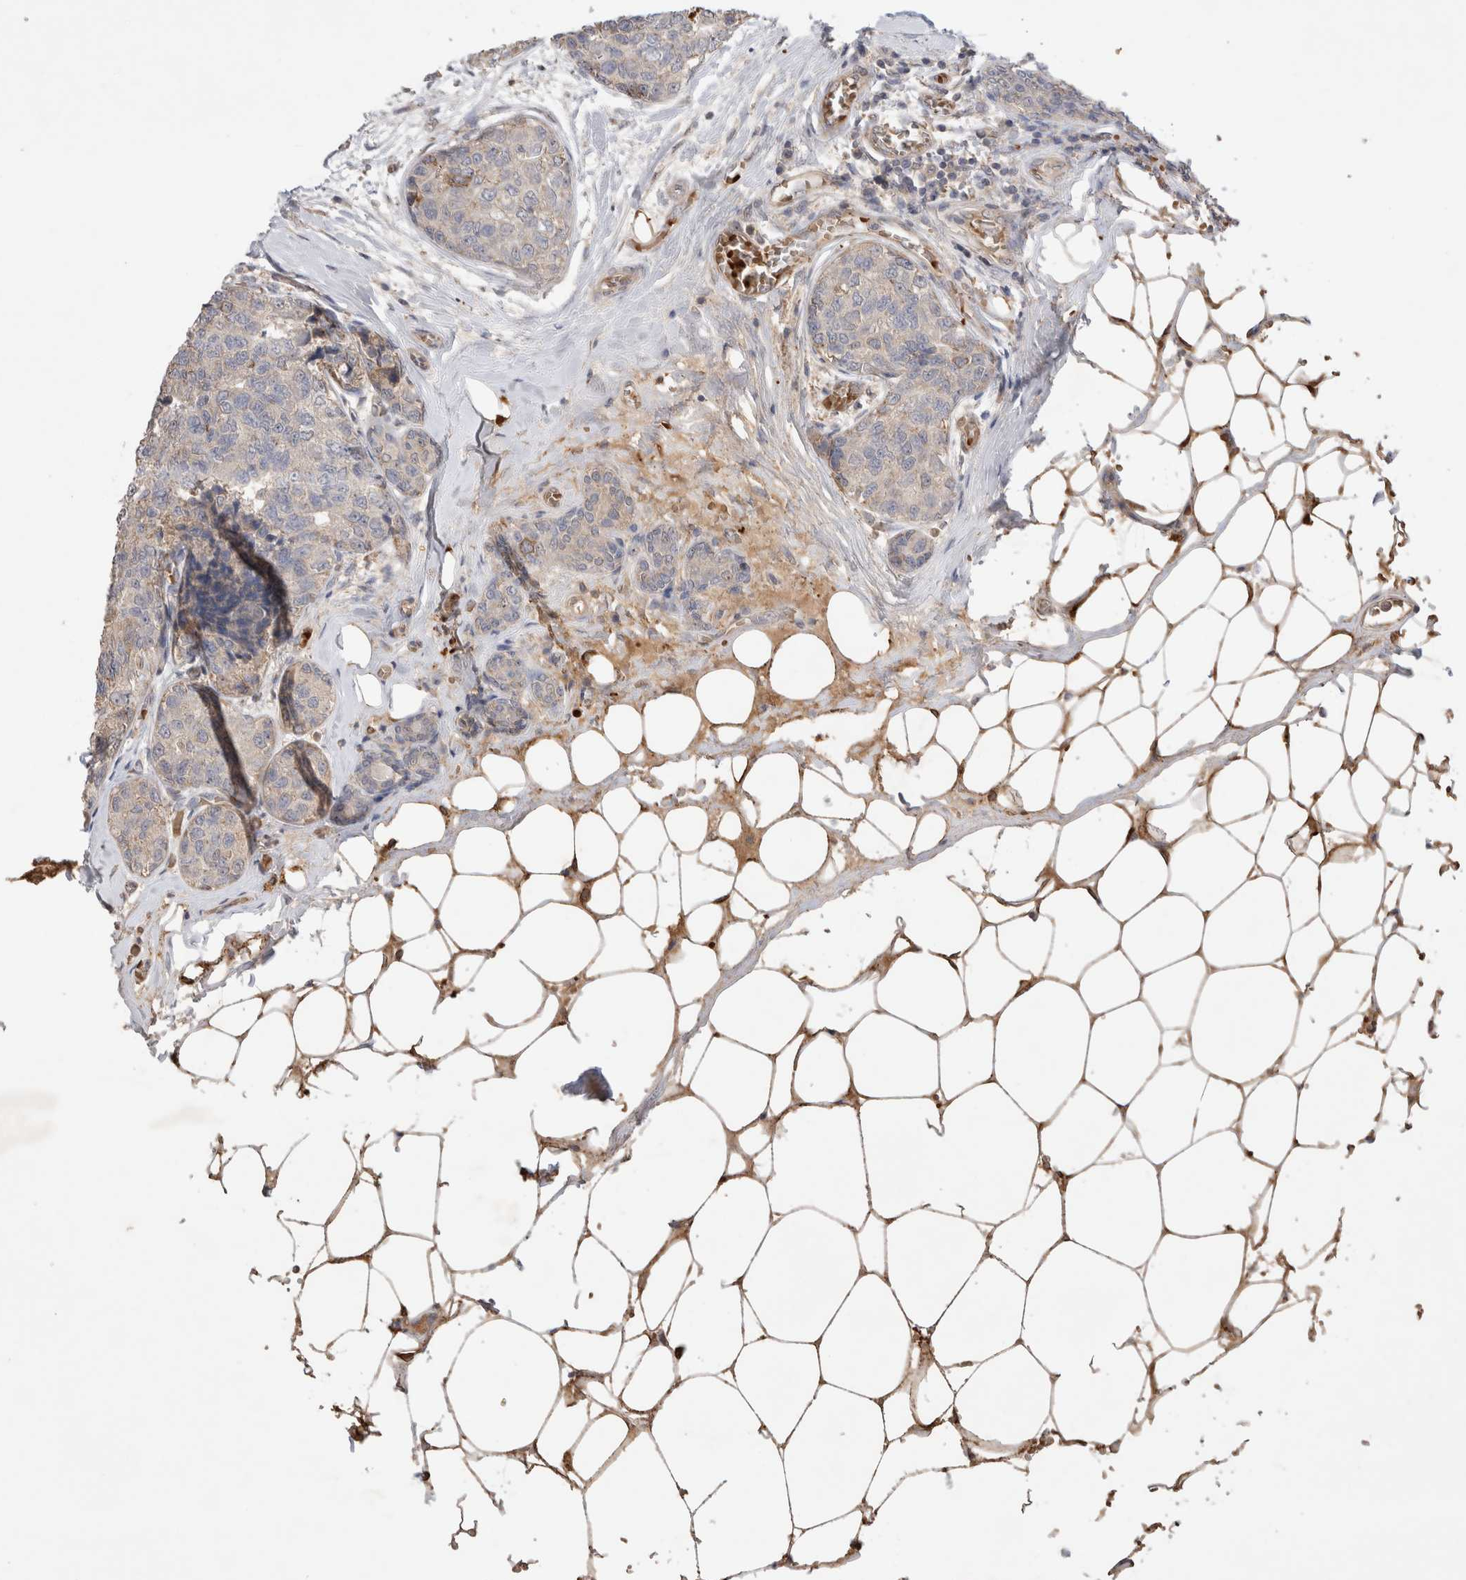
{"staining": {"intensity": "negative", "quantity": "none", "location": "none"}, "tissue": "breast cancer", "cell_type": "Tumor cells", "image_type": "cancer", "snomed": [{"axis": "morphology", "description": "Normal tissue, NOS"}, {"axis": "morphology", "description": "Duct carcinoma"}, {"axis": "topography", "description": "Breast"}], "caption": "Immunohistochemistry image of breast cancer (intraductal carcinoma) stained for a protein (brown), which reveals no expression in tumor cells.", "gene": "FAM221A", "patient": {"sex": "female", "age": 43}}